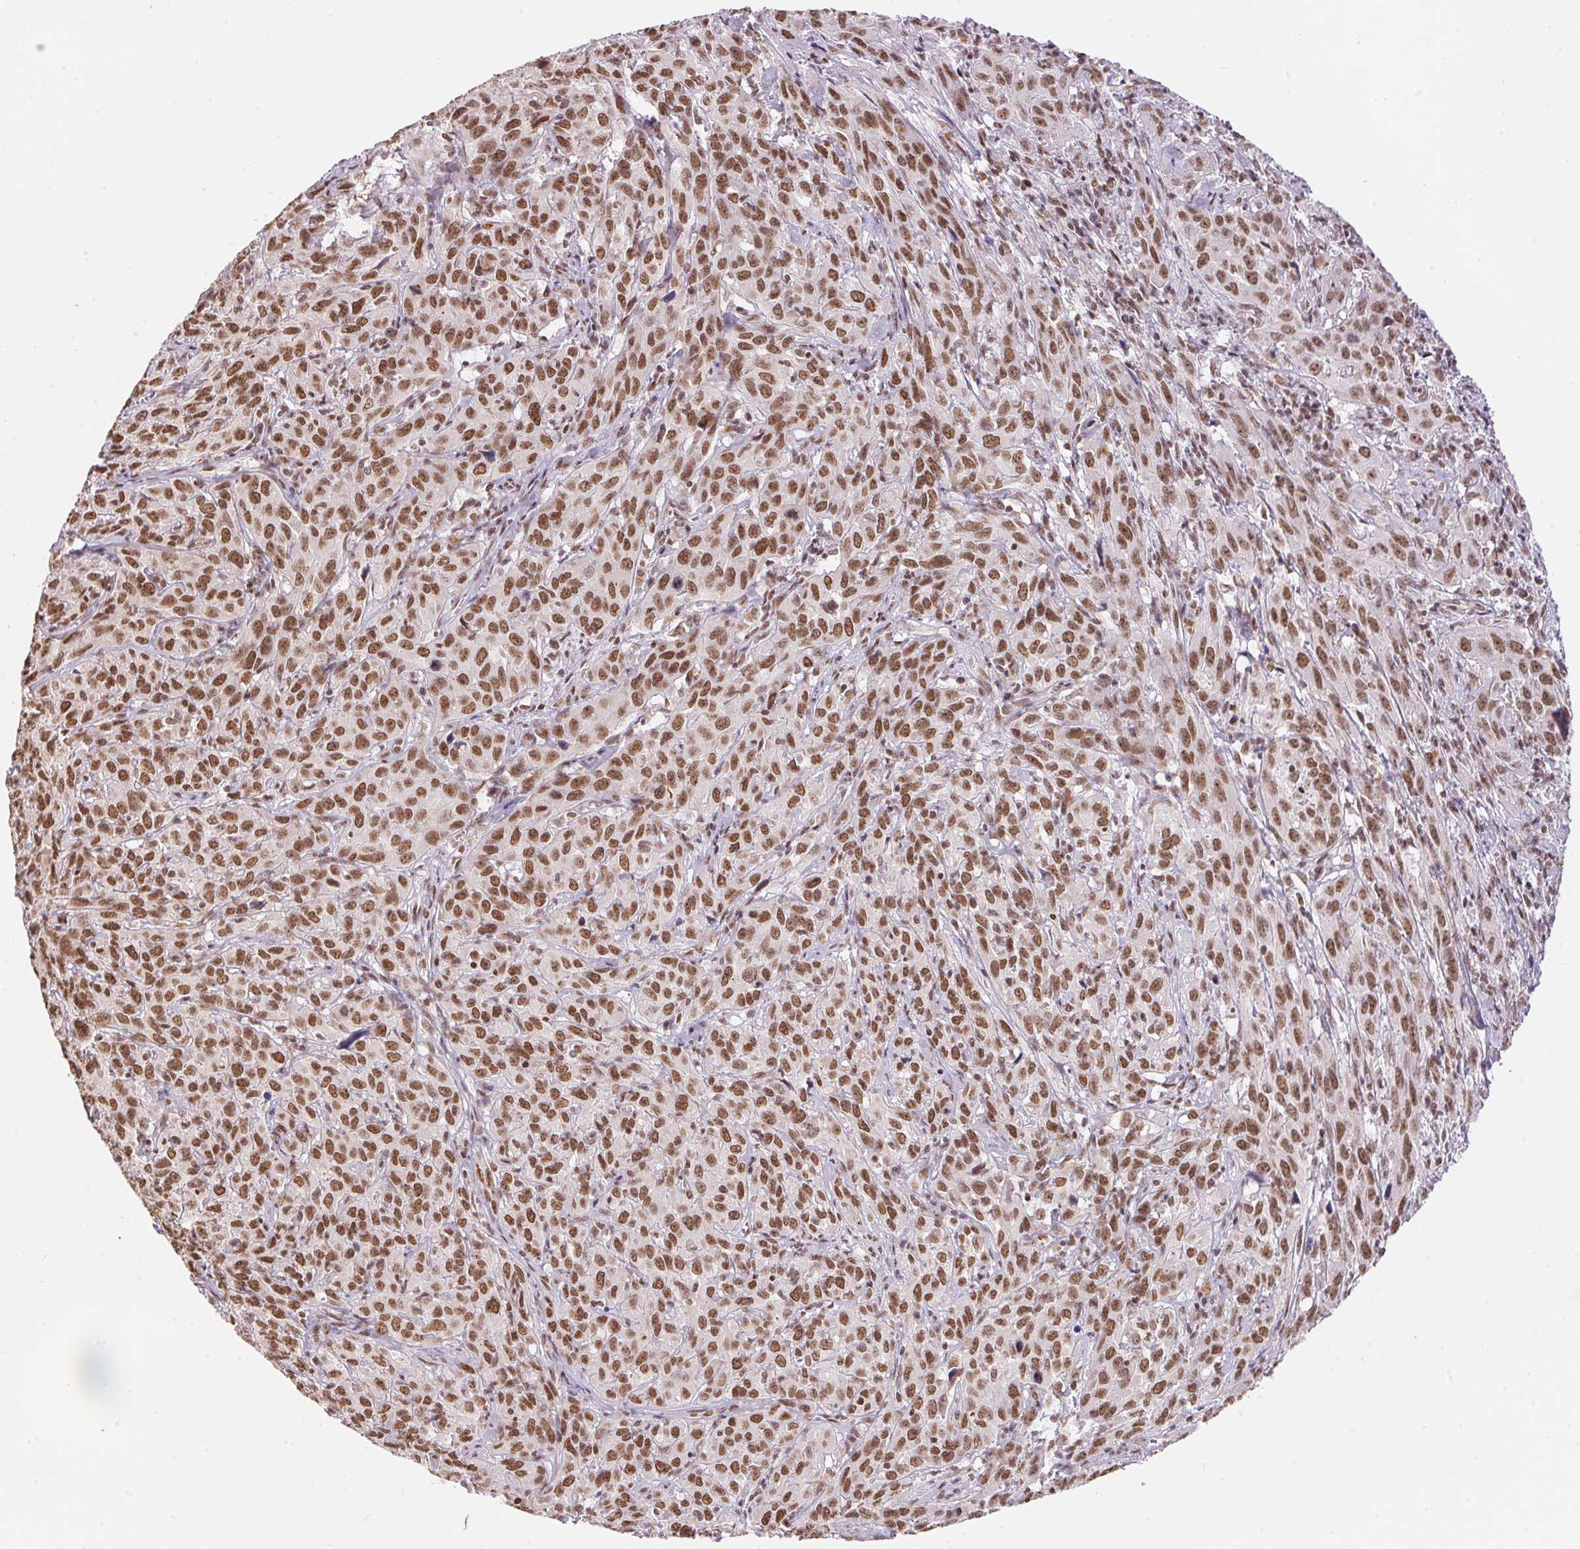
{"staining": {"intensity": "moderate", "quantity": ">75%", "location": "nuclear"}, "tissue": "cervical cancer", "cell_type": "Tumor cells", "image_type": "cancer", "snomed": [{"axis": "morphology", "description": "Squamous cell carcinoma, NOS"}, {"axis": "topography", "description": "Cervix"}], "caption": "The photomicrograph demonstrates immunohistochemical staining of cervical cancer (squamous cell carcinoma). There is moderate nuclear staining is appreciated in about >75% of tumor cells.", "gene": "NFE2L1", "patient": {"sex": "female", "age": 51}}